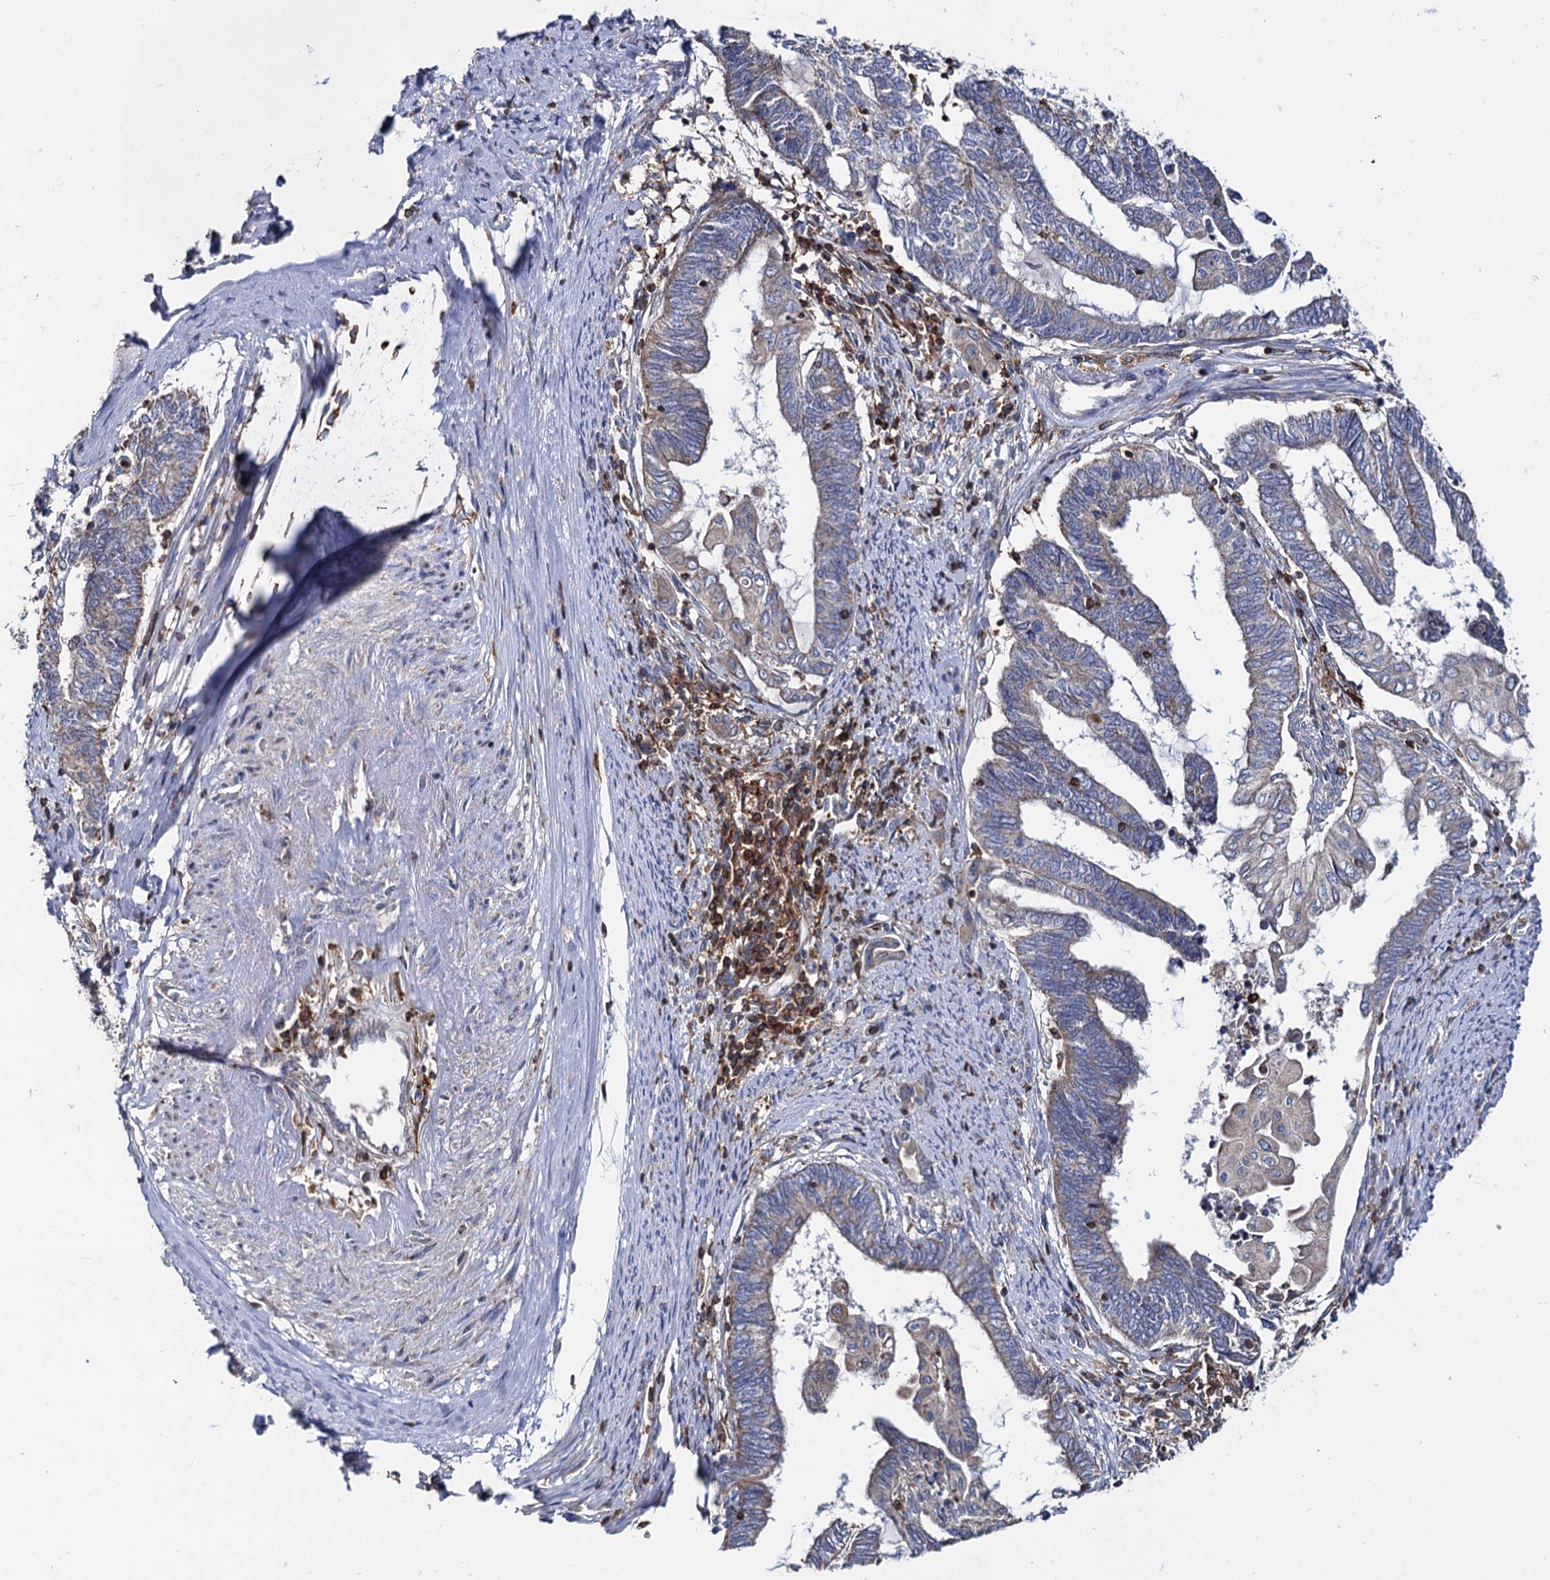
{"staining": {"intensity": "weak", "quantity": "25%-75%", "location": "cytoplasmic/membranous"}, "tissue": "endometrial cancer", "cell_type": "Tumor cells", "image_type": "cancer", "snomed": [{"axis": "morphology", "description": "Adenocarcinoma, NOS"}, {"axis": "topography", "description": "Uterus"}, {"axis": "topography", "description": "Endometrium"}], "caption": "Brown immunohistochemical staining in human adenocarcinoma (endometrial) exhibits weak cytoplasmic/membranous expression in about 25%-75% of tumor cells.", "gene": "UBASH3B", "patient": {"sex": "female", "age": 70}}